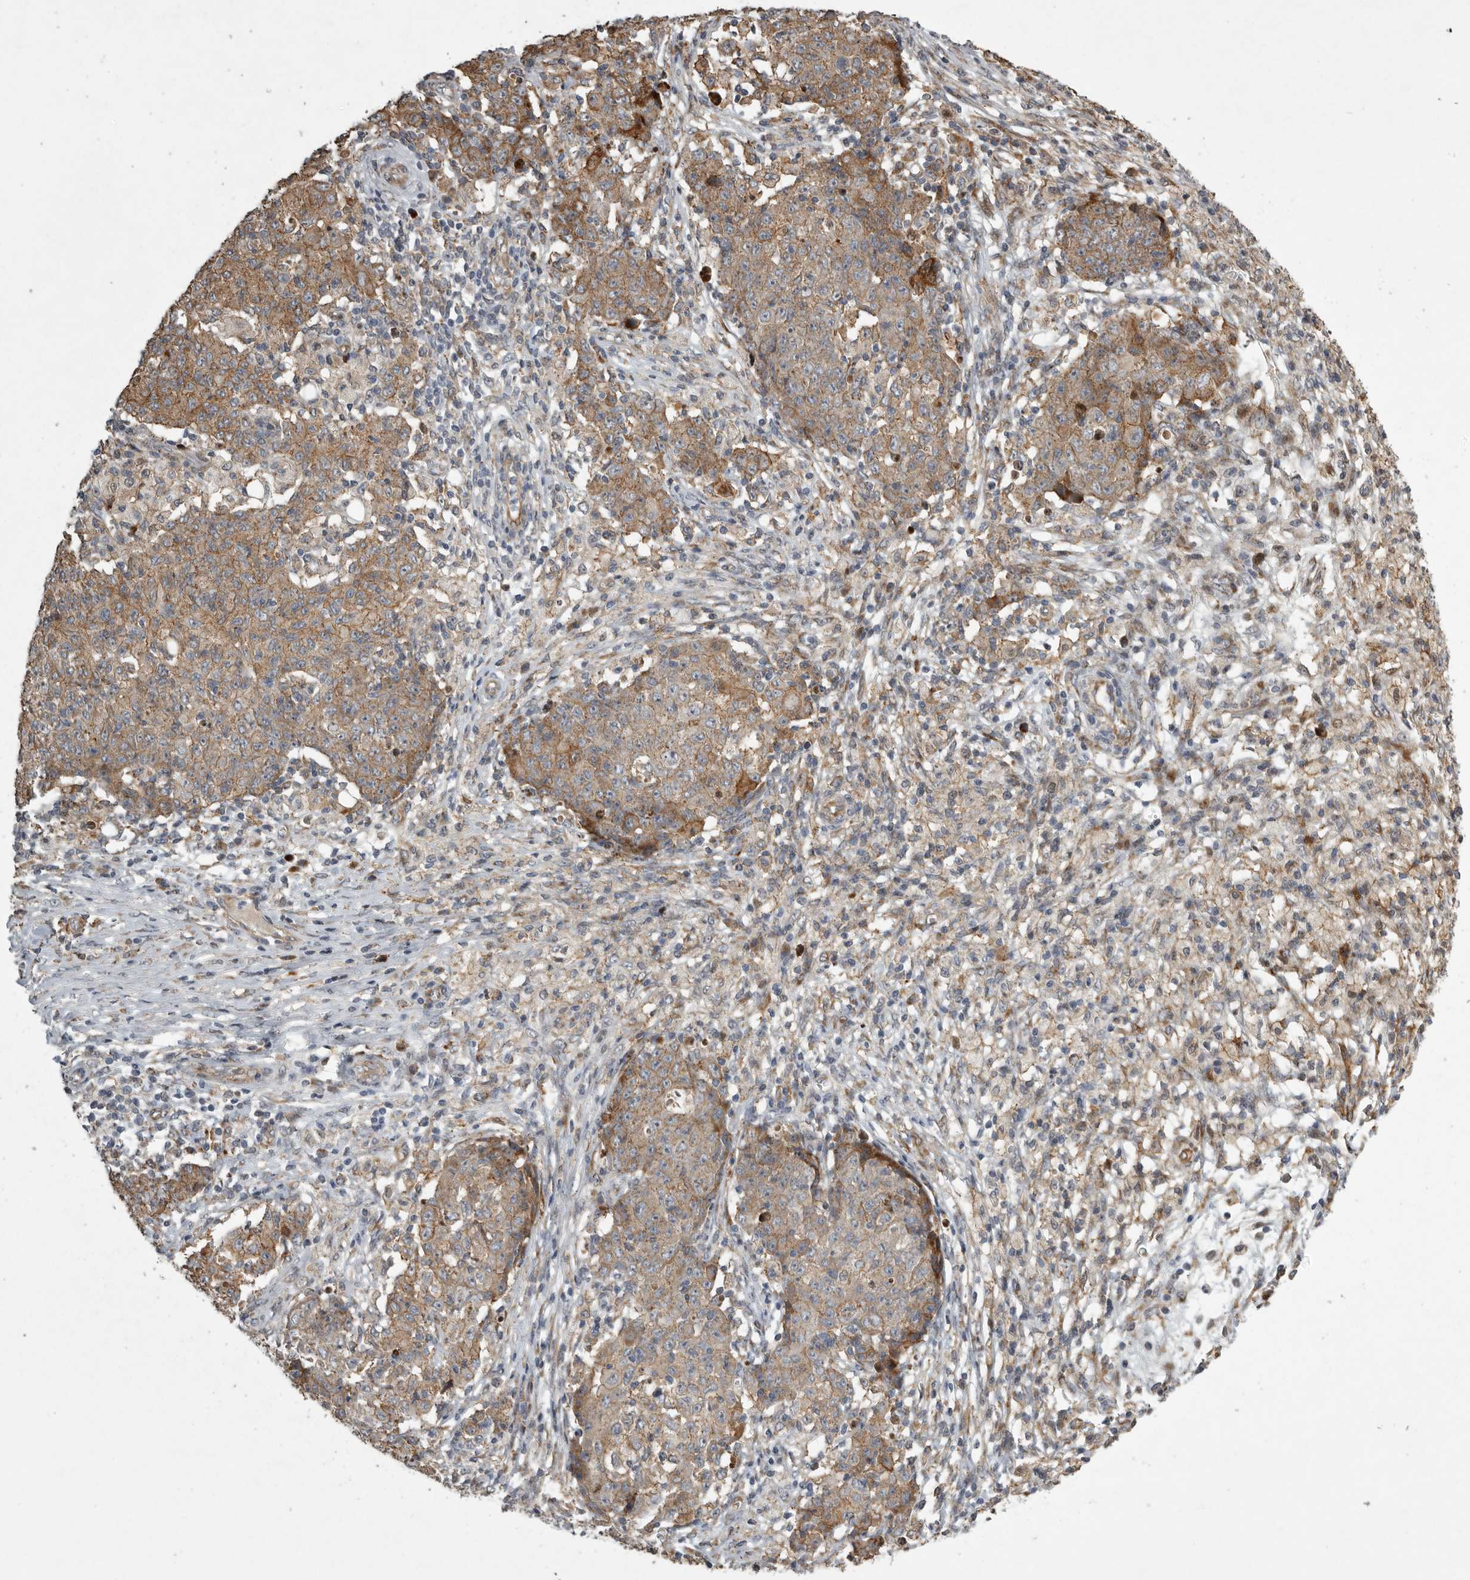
{"staining": {"intensity": "moderate", "quantity": ">75%", "location": "cytoplasmic/membranous"}, "tissue": "ovarian cancer", "cell_type": "Tumor cells", "image_type": "cancer", "snomed": [{"axis": "morphology", "description": "Carcinoma, endometroid"}, {"axis": "topography", "description": "Ovary"}], "caption": "Protein staining demonstrates moderate cytoplasmic/membranous expression in approximately >75% of tumor cells in ovarian cancer.", "gene": "MPDZ", "patient": {"sex": "female", "age": 42}}